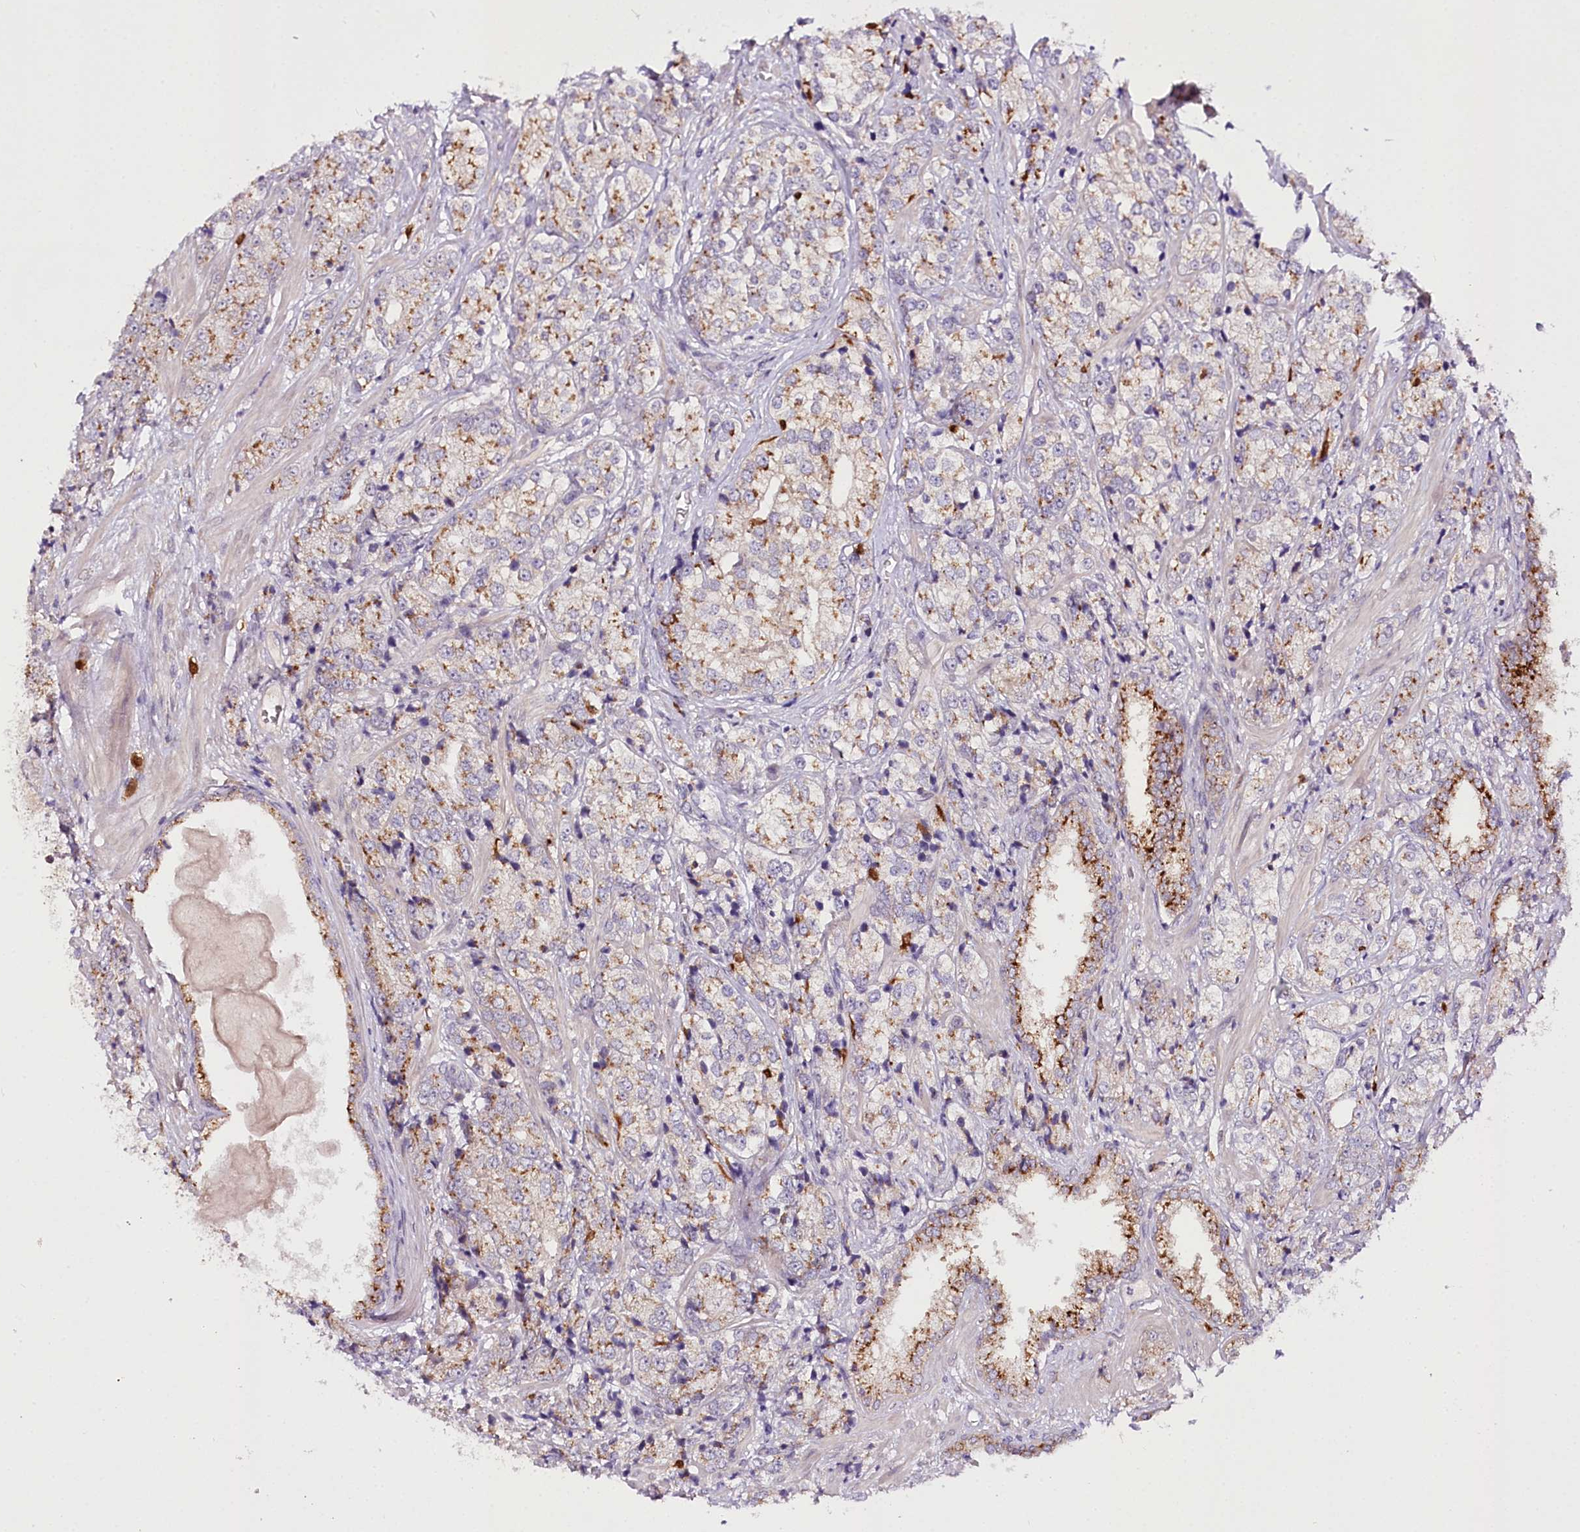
{"staining": {"intensity": "moderate", "quantity": "25%-75%", "location": "cytoplasmic/membranous"}, "tissue": "prostate cancer", "cell_type": "Tumor cells", "image_type": "cancer", "snomed": [{"axis": "morphology", "description": "Adenocarcinoma, High grade"}, {"axis": "topography", "description": "Prostate"}], "caption": "A medium amount of moderate cytoplasmic/membranous staining is appreciated in approximately 25%-75% of tumor cells in adenocarcinoma (high-grade) (prostate) tissue. The staining is performed using DAB (3,3'-diaminobenzidine) brown chromogen to label protein expression. The nuclei are counter-stained blue using hematoxylin.", "gene": "VWA5A", "patient": {"sex": "male", "age": 69}}